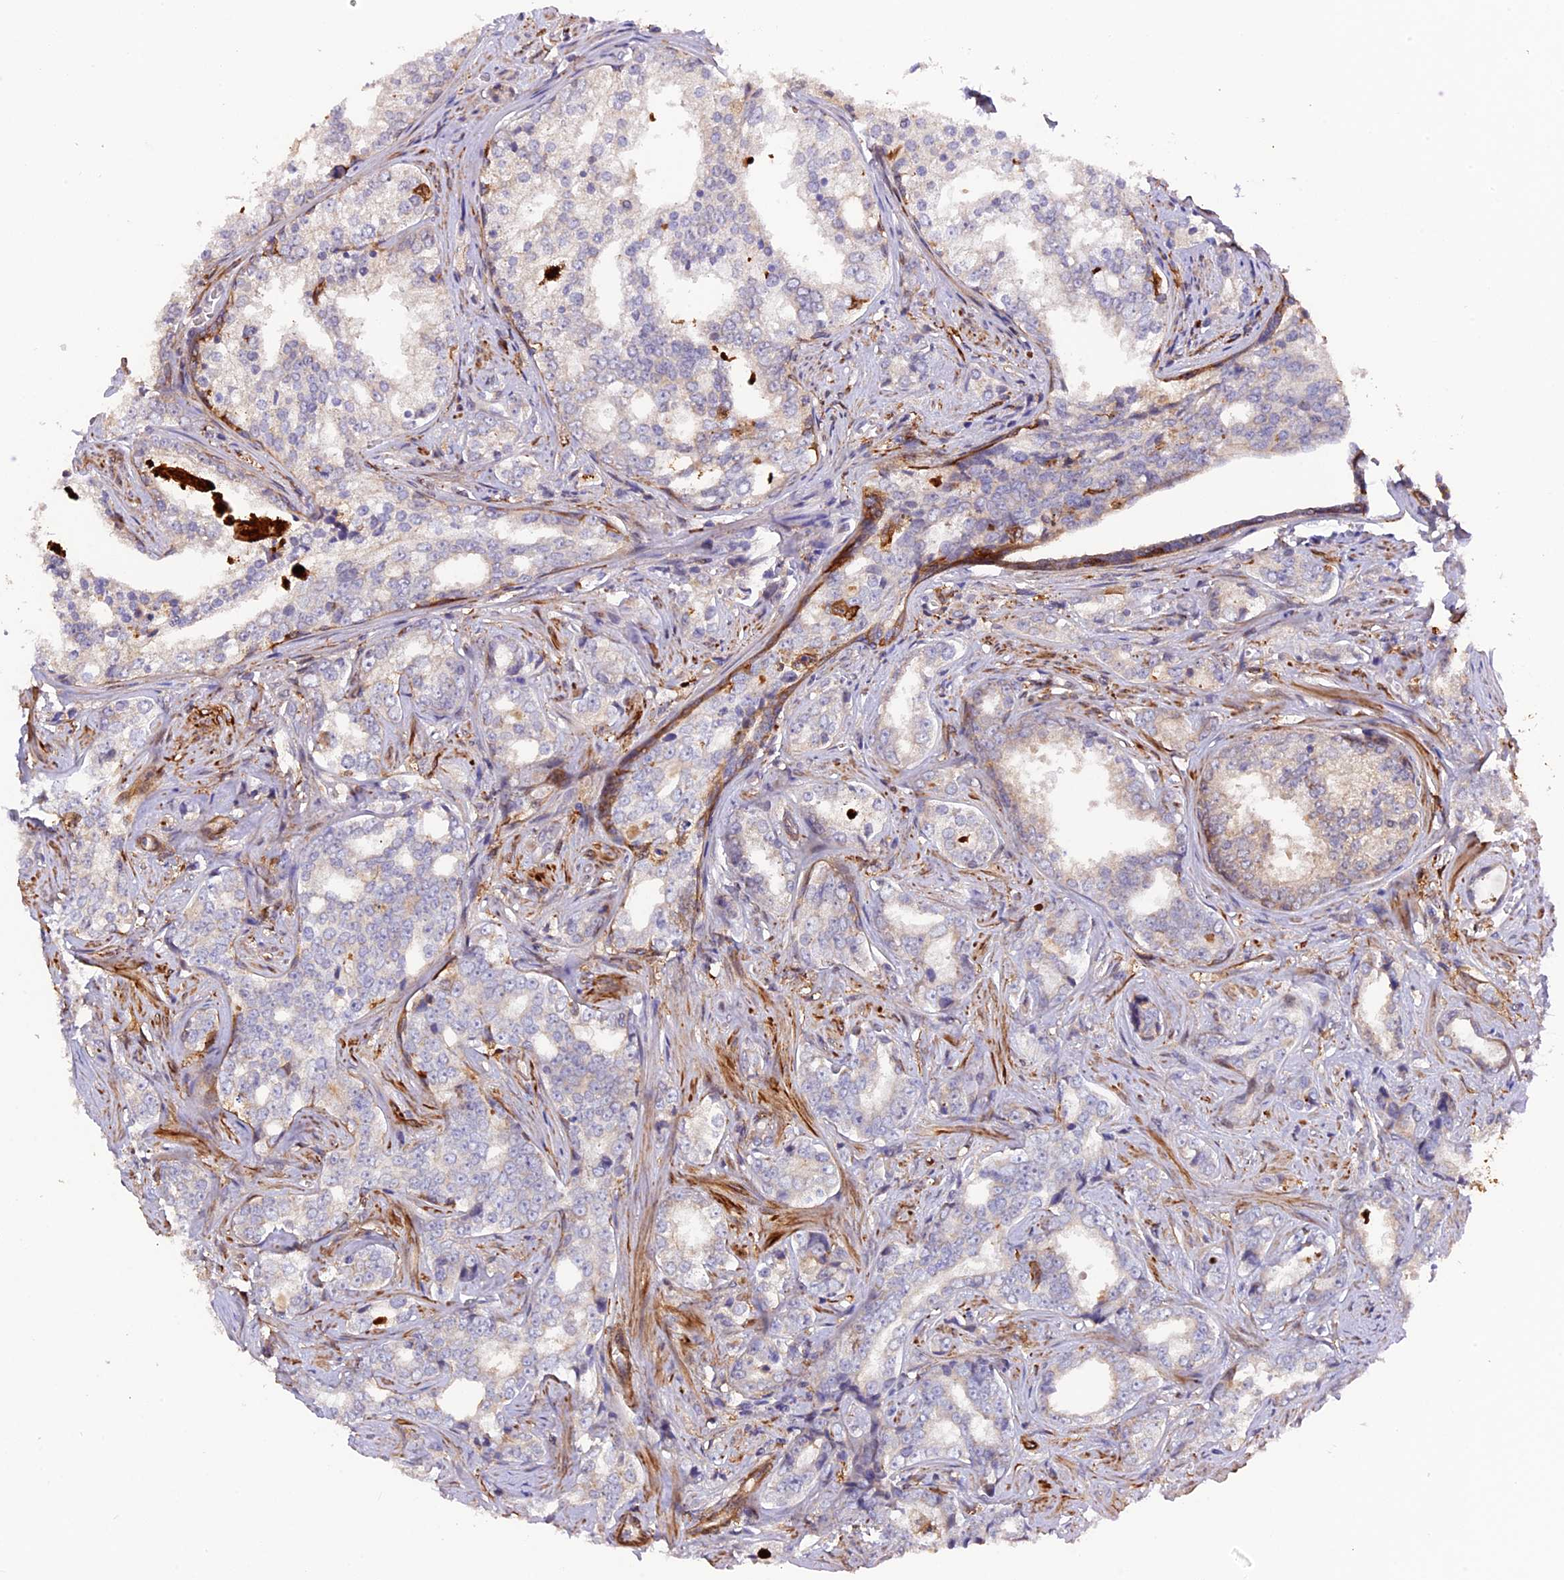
{"staining": {"intensity": "negative", "quantity": "none", "location": "none"}, "tissue": "prostate cancer", "cell_type": "Tumor cells", "image_type": "cancer", "snomed": [{"axis": "morphology", "description": "Adenocarcinoma, High grade"}, {"axis": "topography", "description": "Prostate"}], "caption": "There is no significant expression in tumor cells of high-grade adenocarcinoma (prostate). Nuclei are stained in blue.", "gene": "FERMT1", "patient": {"sex": "male", "age": 66}}